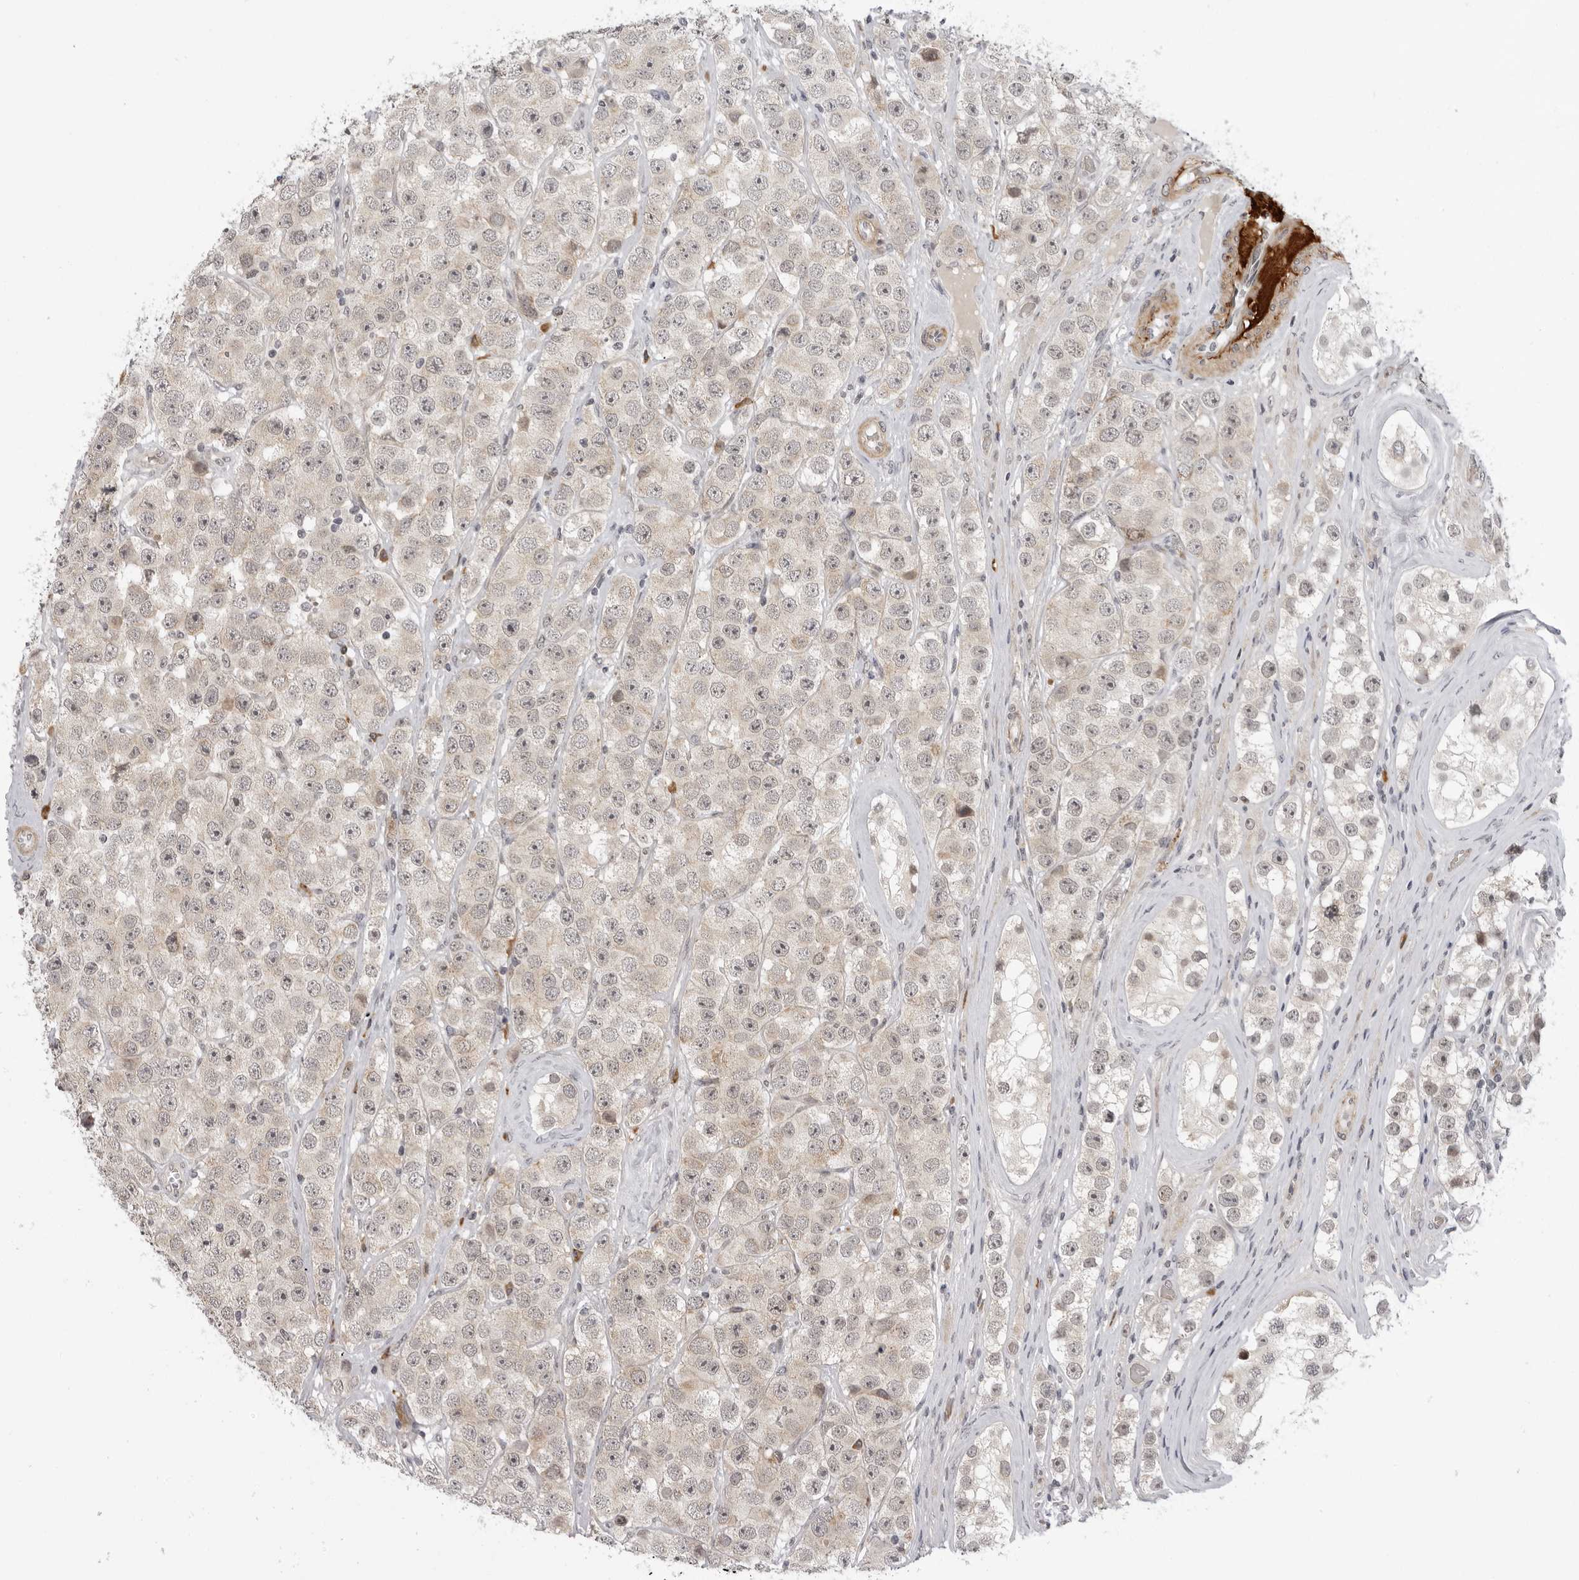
{"staining": {"intensity": "weak", "quantity": ">75%", "location": "nuclear"}, "tissue": "testis cancer", "cell_type": "Tumor cells", "image_type": "cancer", "snomed": [{"axis": "morphology", "description": "Seminoma, NOS"}, {"axis": "topography", "description": "Testis"}], "caption": "IHC micrograph of neoplastic tissue: human testis seminoma stained using immunohistochemistry shows low levels of weak protein expression localized specifically in the nuclear of tumor cells, appearing as a nuclear brown color.", "gene": "ALPK2", "patient": {"sex": "male", "age": 28}}